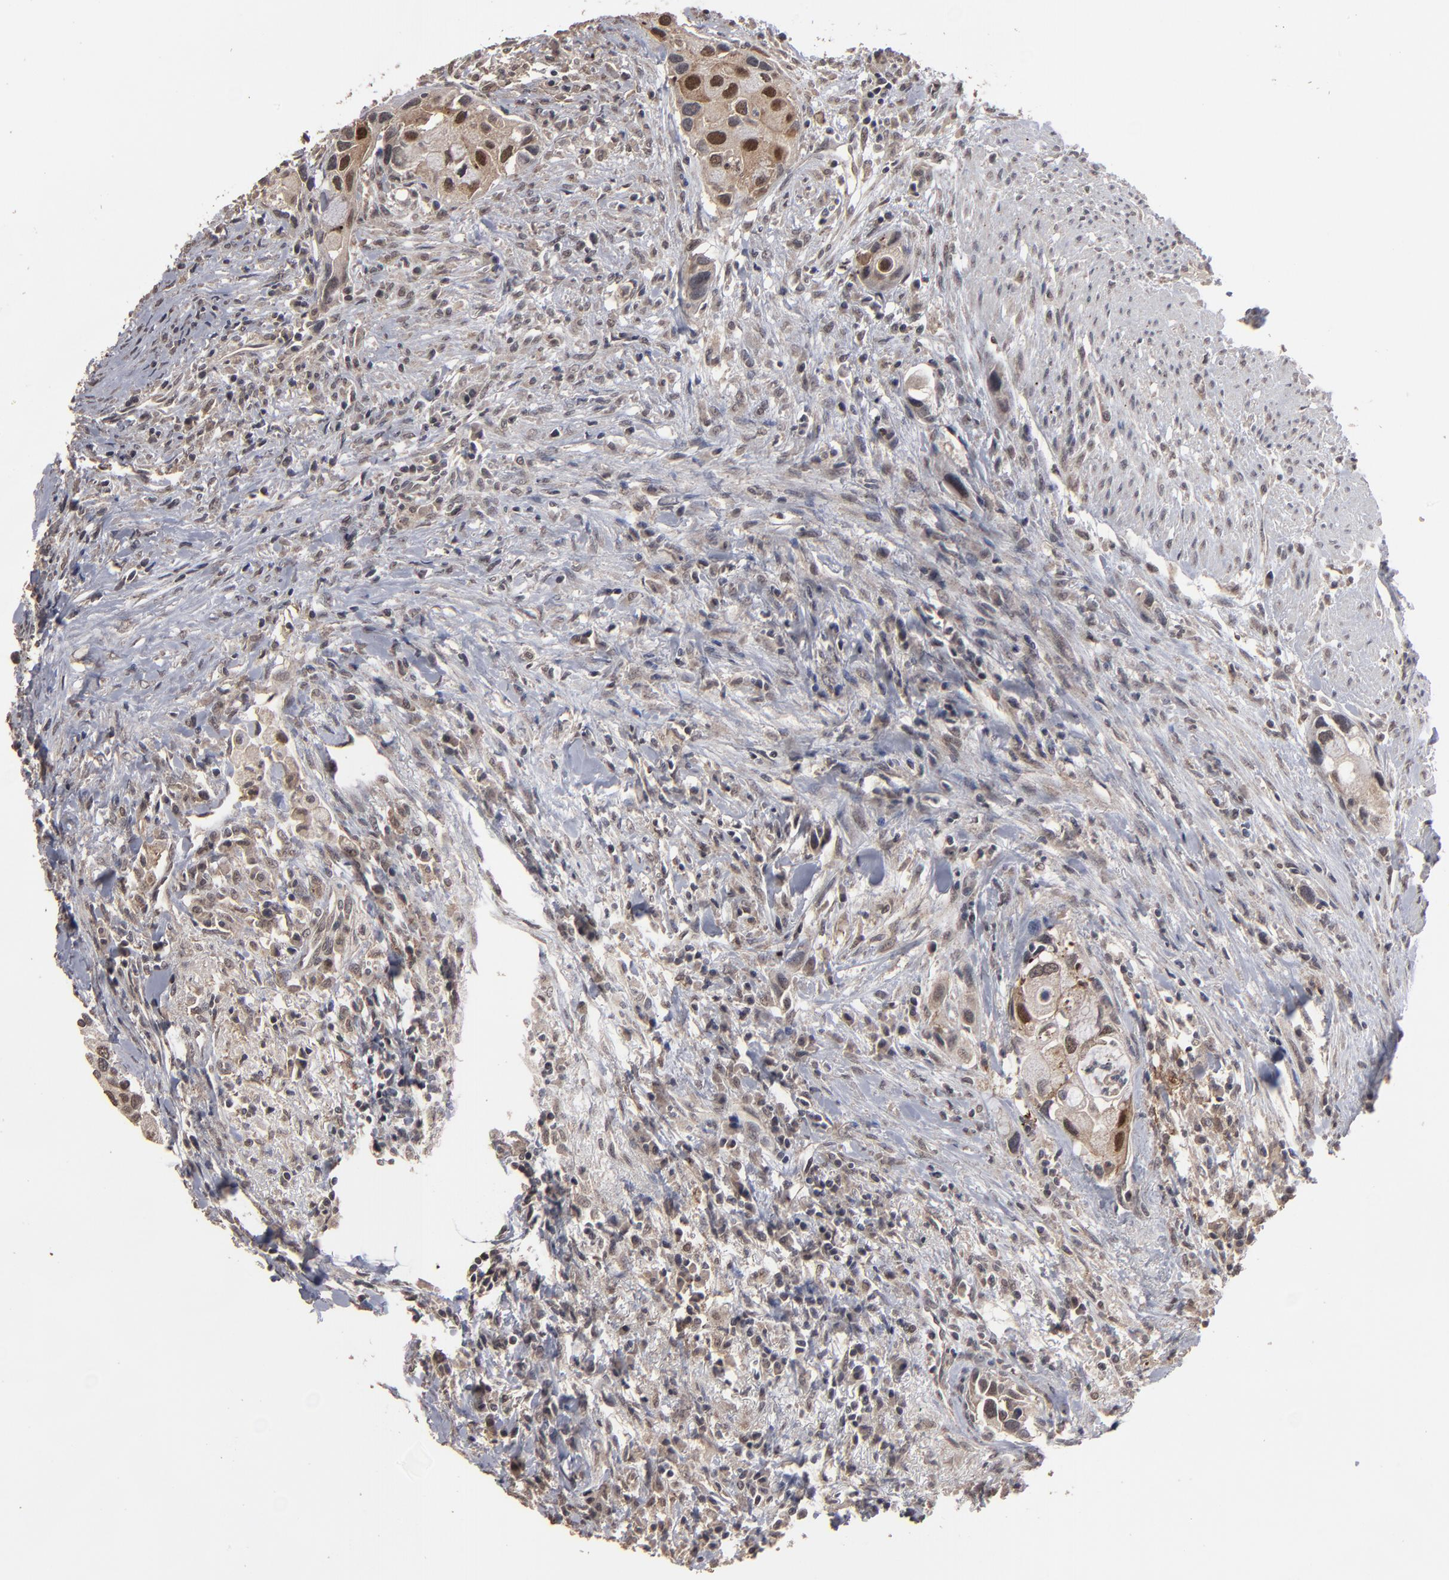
{"staining": {"intensity": "moderate", "quantity": ">75%", "location": "cytoplasmic/membranous,nuclear"}, "tissue": "urothelial cancer", "cell_type": "Tumor cells", "image_type": "cancer", "snomed": [{"axis": "morphology", "description": "Urothelial carcinoma, High grade"}, {"axis": "topography", "description": "Urinary bladder"}], "caption": "IHC photomicrograph of neoplastic tissue: human urothelial carcinoma (high-grade) stained using immunohistochemistry reveals medium levels of moderate protein expression localized specifically in the cytoplasmic/membranous and nuclear of tumor cells, appearing as a cytoplasmic/membranous and nuclear brown color.", "gene": "SLC22A17", "patient": {"sex": "male", "age": 66}}